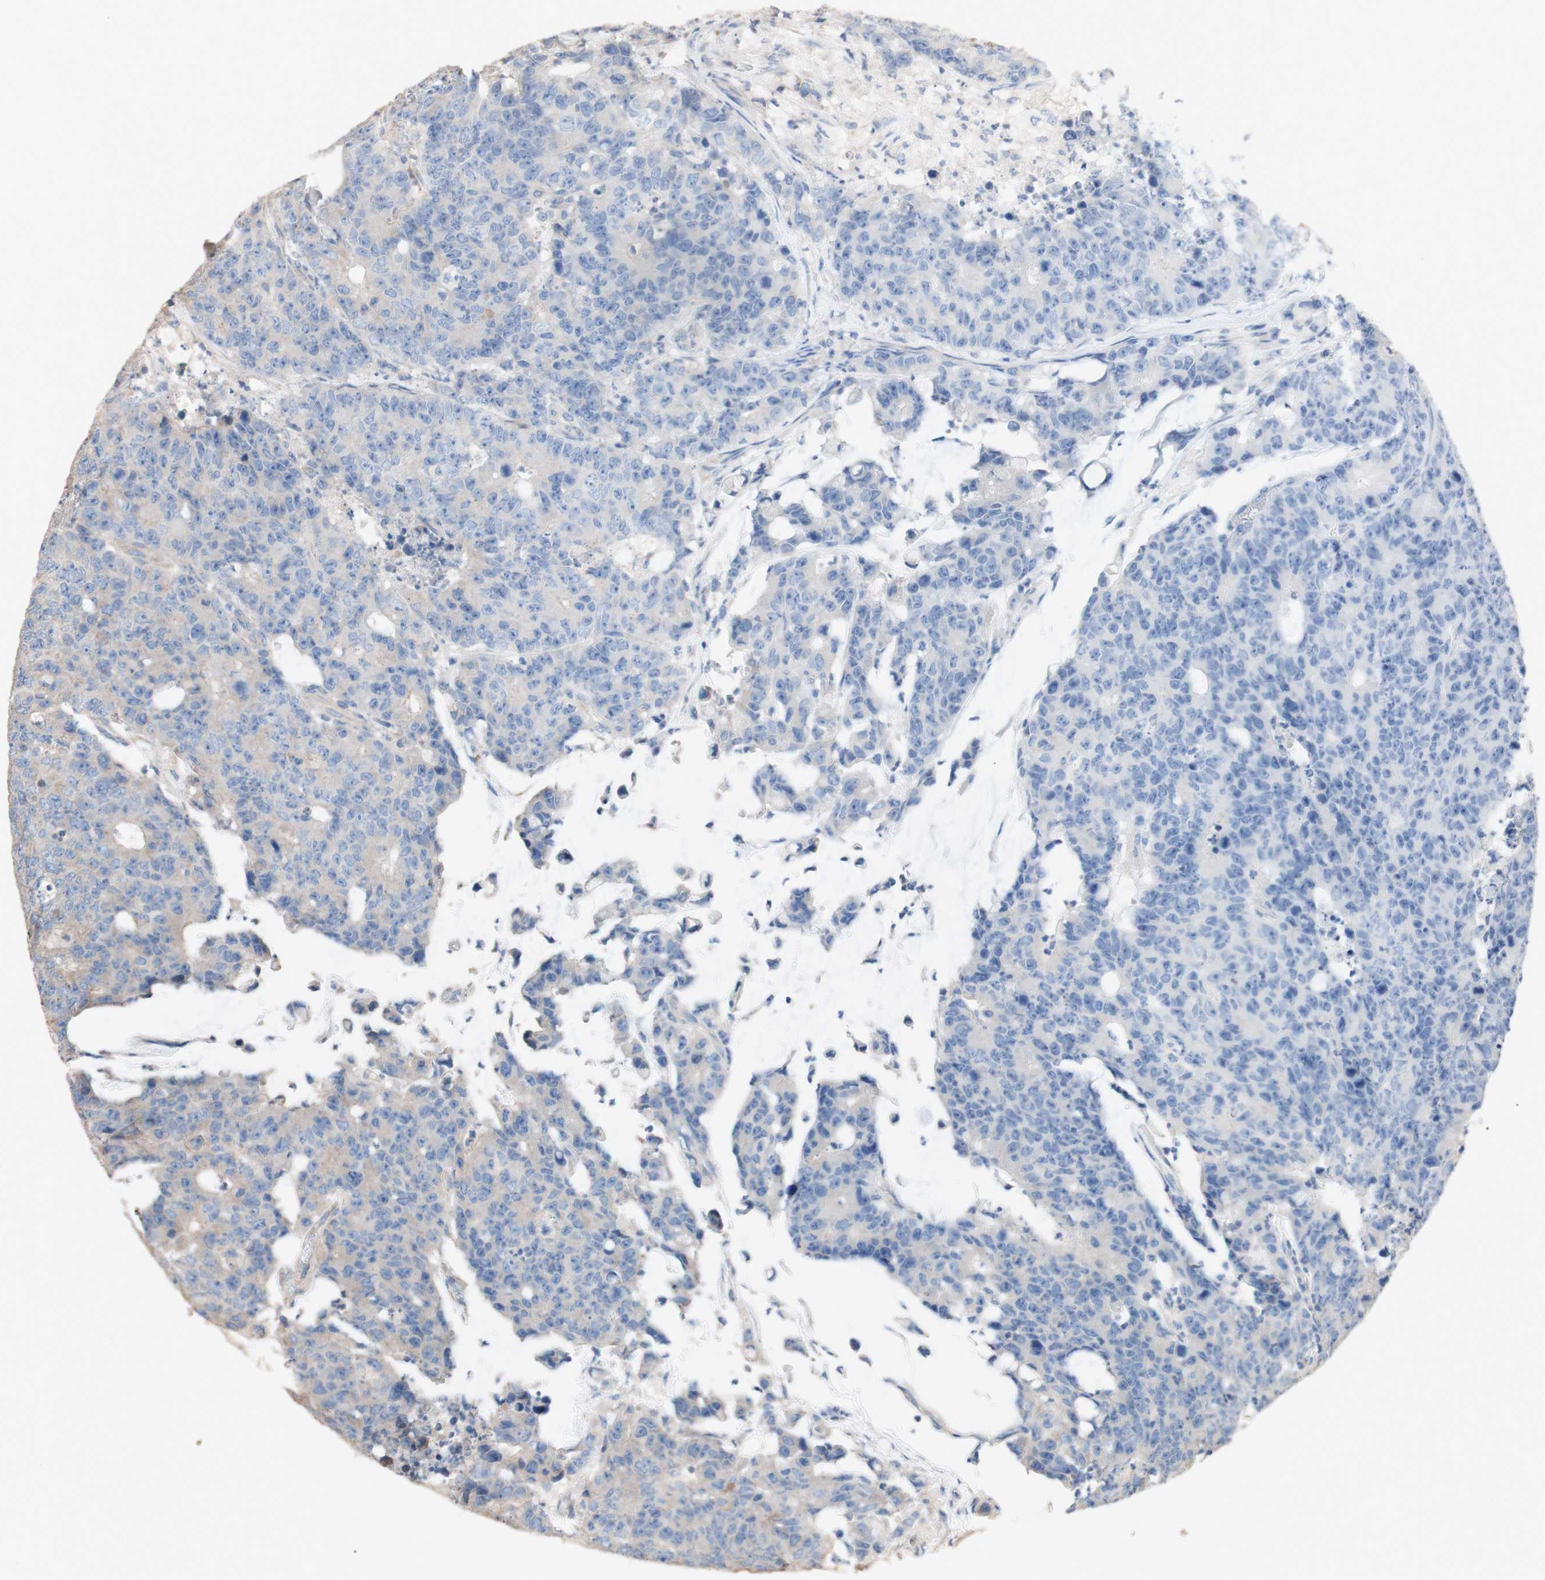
{"staining": {"intensity": "weak", "quantity": ">75%", "location": "cytoplasmic/membranous"}, "tissue": "colorectal cancer", "cell_type": "Tumor cells", "image_type": "cancer", "snomed": [{"axis": "morphology", "description": "Adenocarcinoma, NOS"}, {"axis": "topography", "description": "Colon"}], "caption": "Protein staining demonstrates weak cytoplasmic/membranous staining in approximately >75% of tumor cells in colorectal adenocarcinoma.", "gene": "COPB1", "patient": {"sex": "female", "age": 86}}